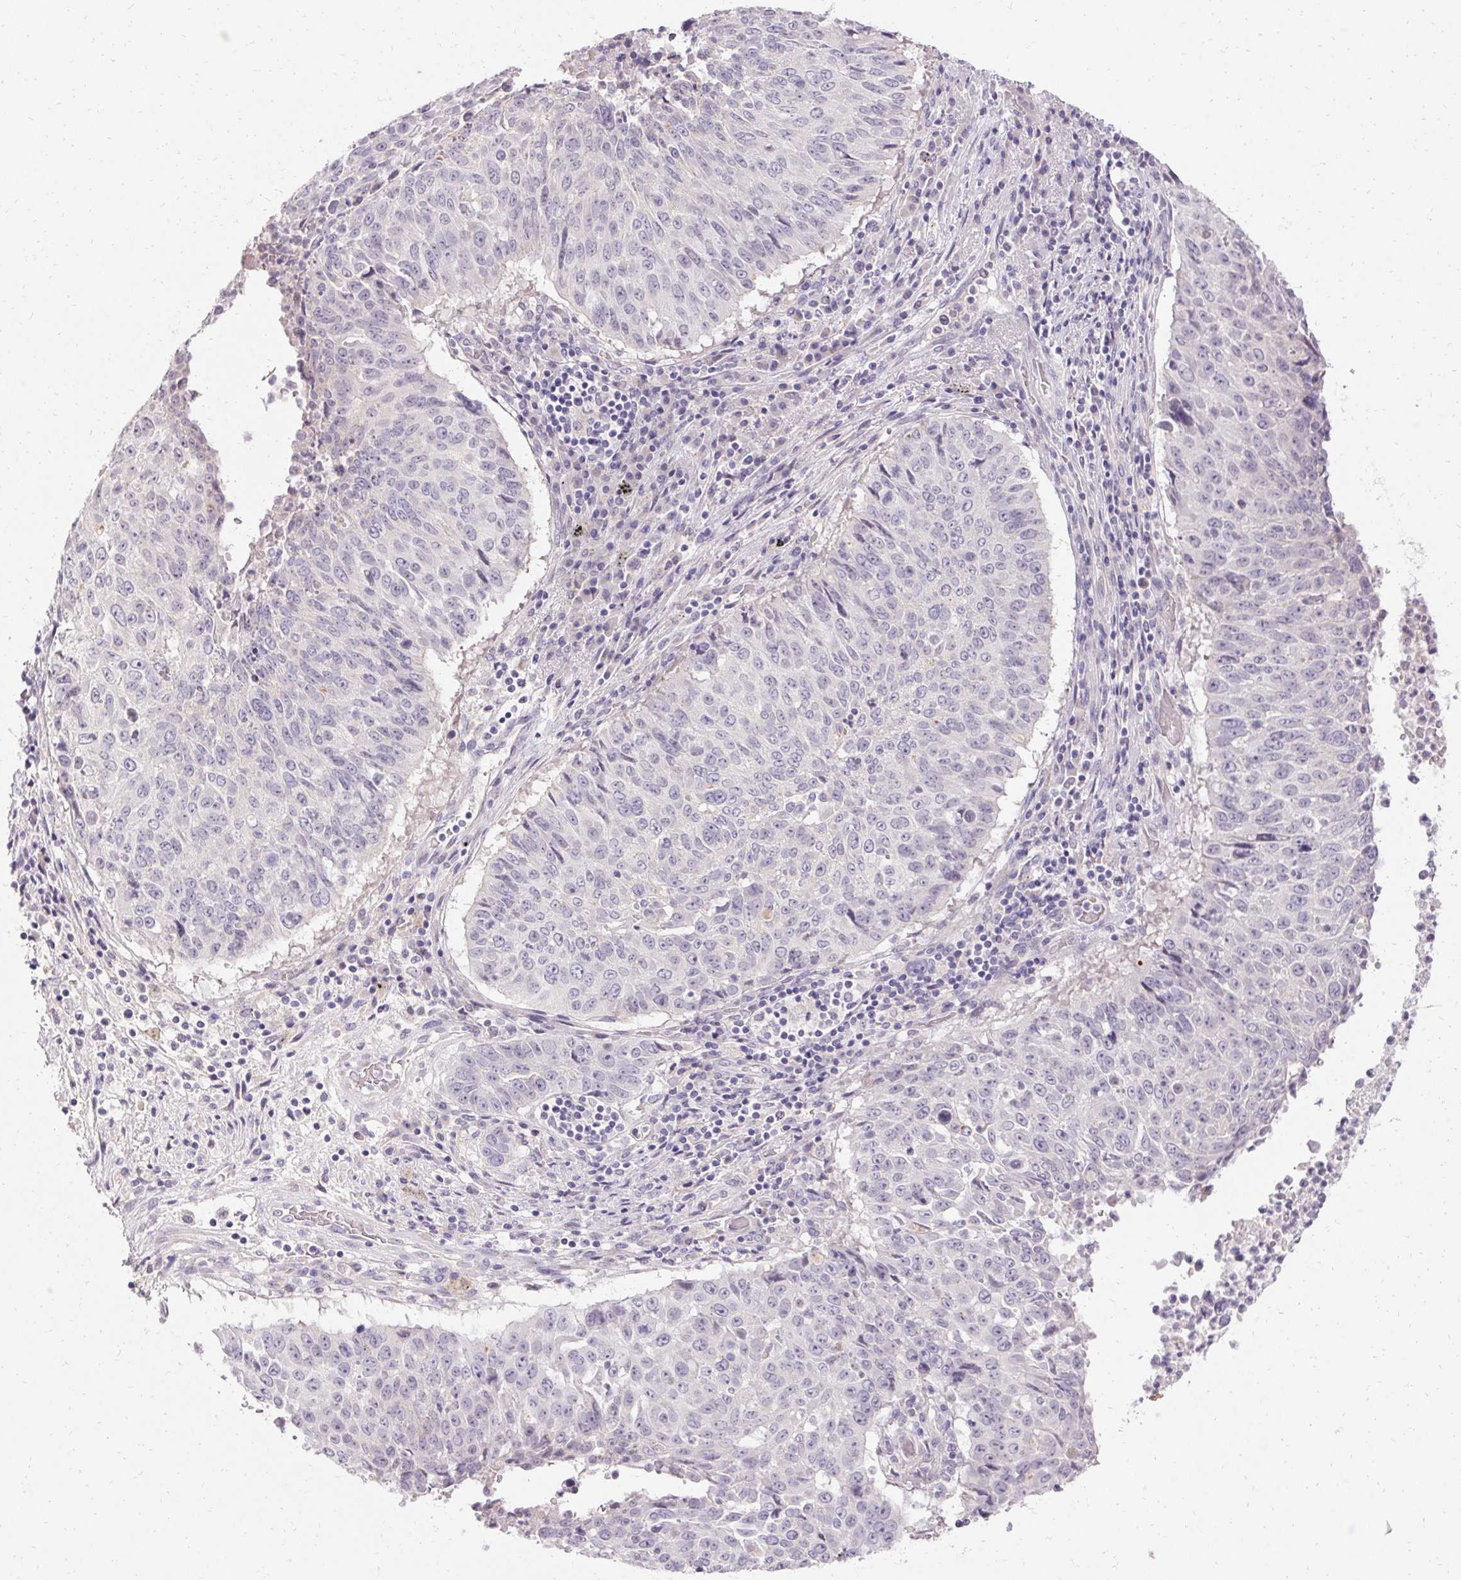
{"staining": {"intensity": "negative", "quantity": "none", "location": "none"}, "tissue": "lung cancer", "cell_type": "Tumor cells", "image_type": "cancer", "snomed": [{"axis": "morphology", "description": "Normal tissue, NOS"}, {"axis": "morphology", "description": "Squamous cell carcinoma, NOS"}, {"axis": "topography", "description": "Bronchus"}, {"axis": "topography", "description": "Lung"}], "caption": "The photomicrograph exhibits no significant staining in tumor cells of squamous cell carcinoma (lung).", "gene": "HSD17B3", "patient": {"sex": "male", "age": 64}}